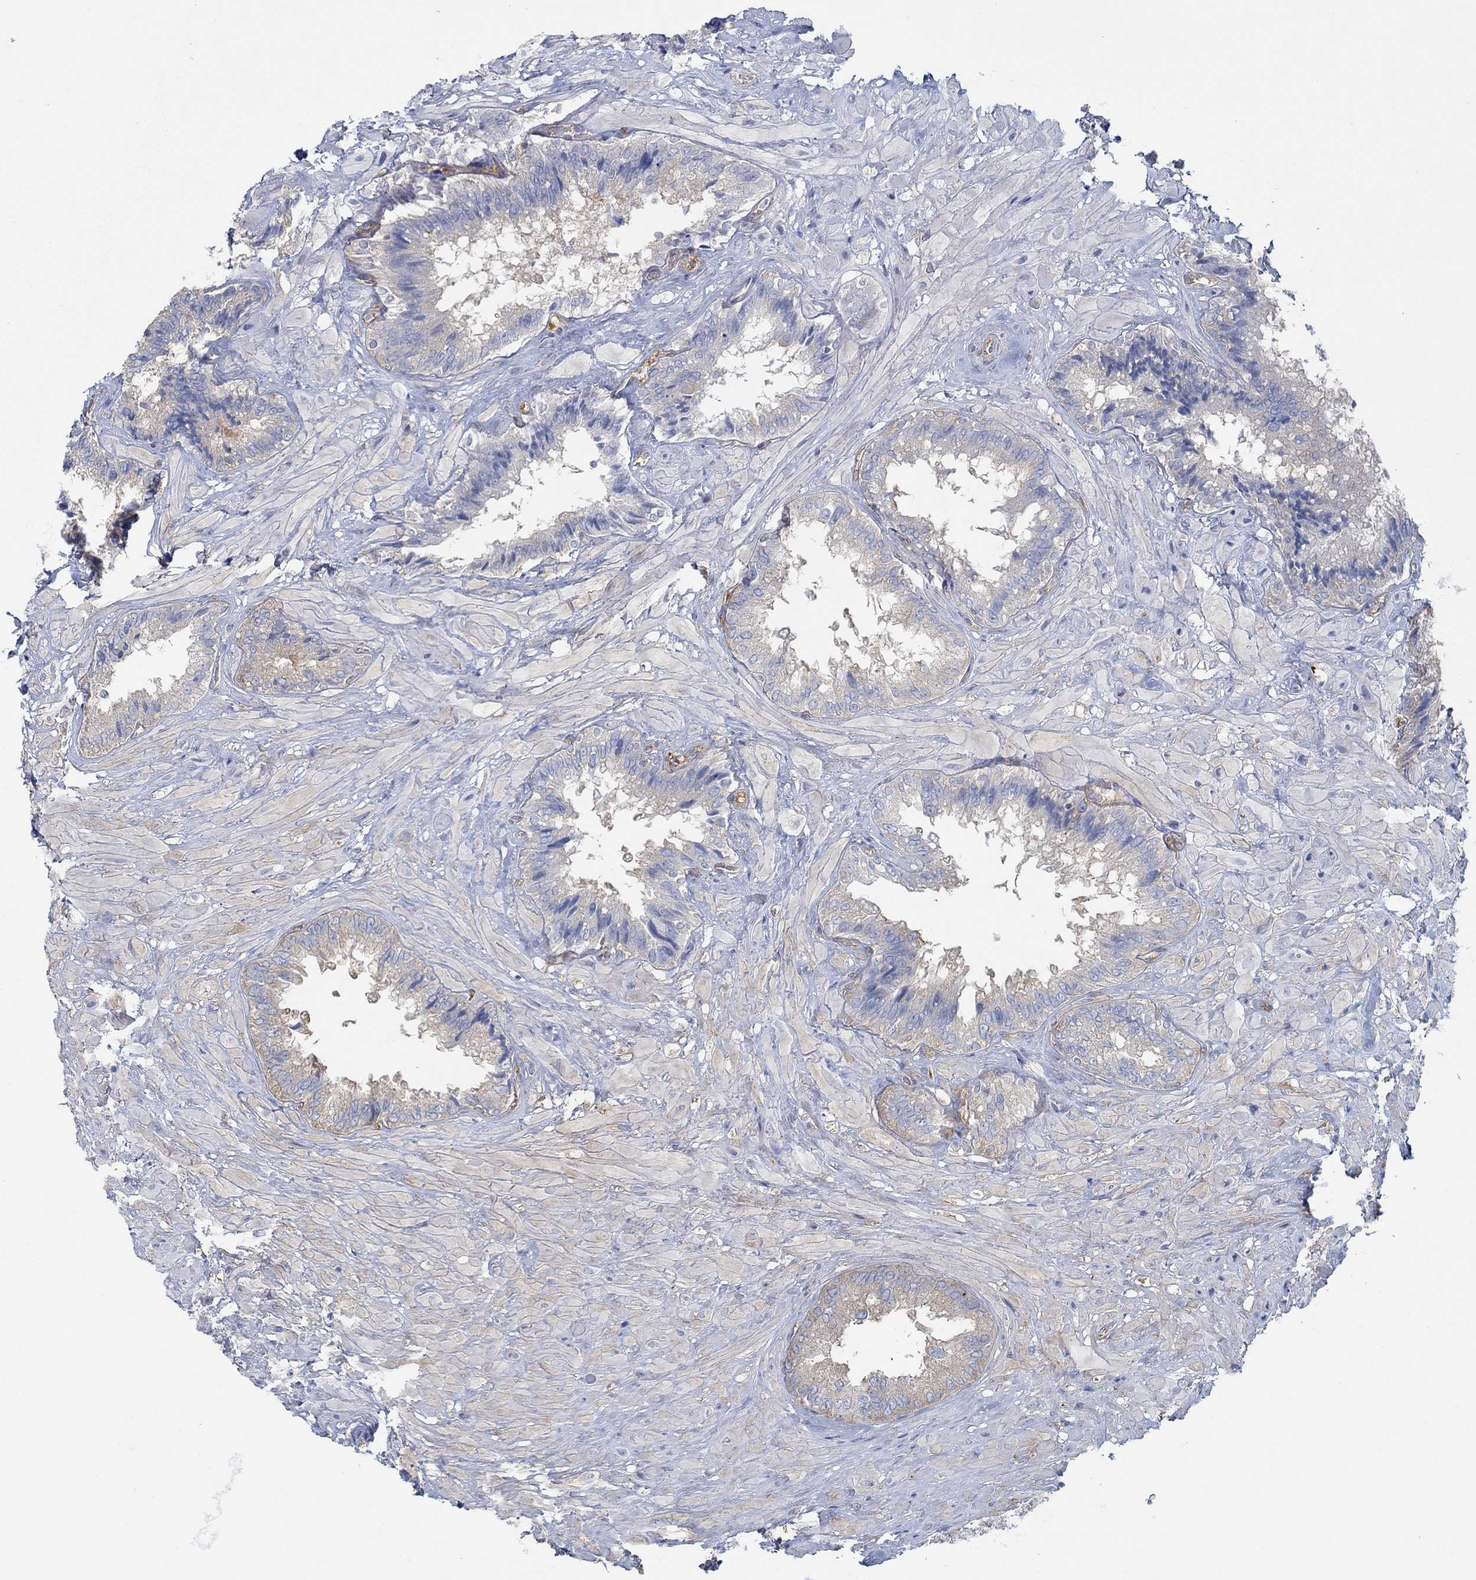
{"staining": {"intensity": "negative", "quantity": "none", "location": "none"}, "tissue": "seminal vesicle", "cell_type": "Glandular cells", "image_type": "normal", "snomed": [{"axis": "morphology", "description": "Normal tissue, NOS"}, {"axis": "topography", "description": "Seminal veicle"}], "caption": "This is an IHC image of normal human seminal vesicle. There is no staining in glandular cells.", "gene": "SPAG9", "patient": {"sex": "male", "age": 67}}